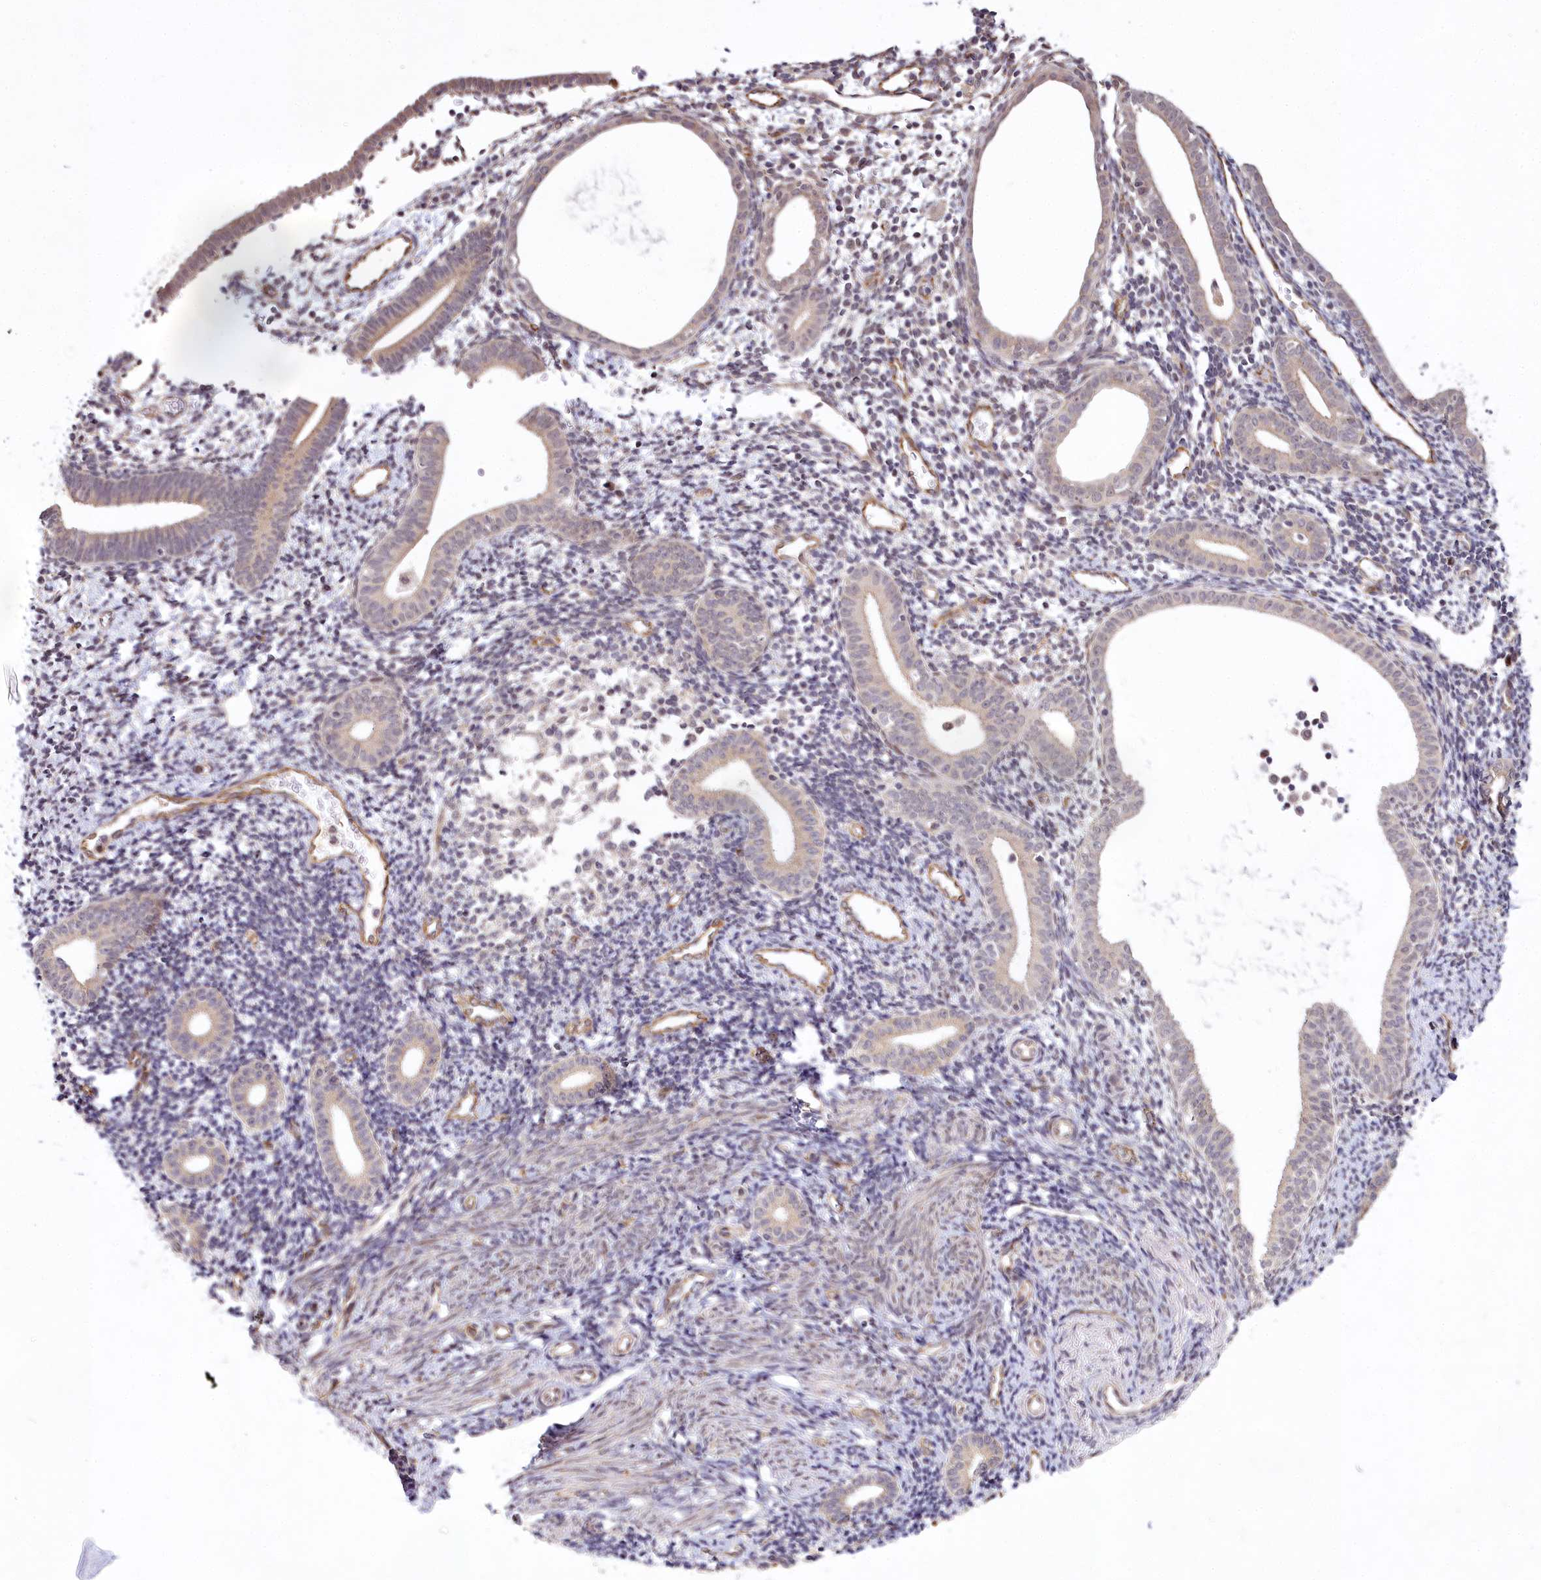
{"staining": {"intensity": "moderate", "quantity": "<25%", "location": "cytoplasmic/membranous,nuclear"}, "tissue": "endometrium", "cell_type": "Cells in endometrial stroma", "image_type": "normal", "snomed": [{"axis": "morphology", "description": "Normal tissue, NOS"}, {"axis": "topography", "description": "Endometrium"}], "caption": "Immunohistochemistry photomicrograph of unremarkable endometrium: human endometrium stained using immunohistochemistry (IHC) exhibits low levels of moderate protein expression localized specifically in the cytoplasmic/membranous,nuclear of cells in endometrial stroma, appearing as a cytoplasmic/membranous,nuclear brown color.", "gene": "ALKBH8", "patient": {"sex": "female", "age": 56}}